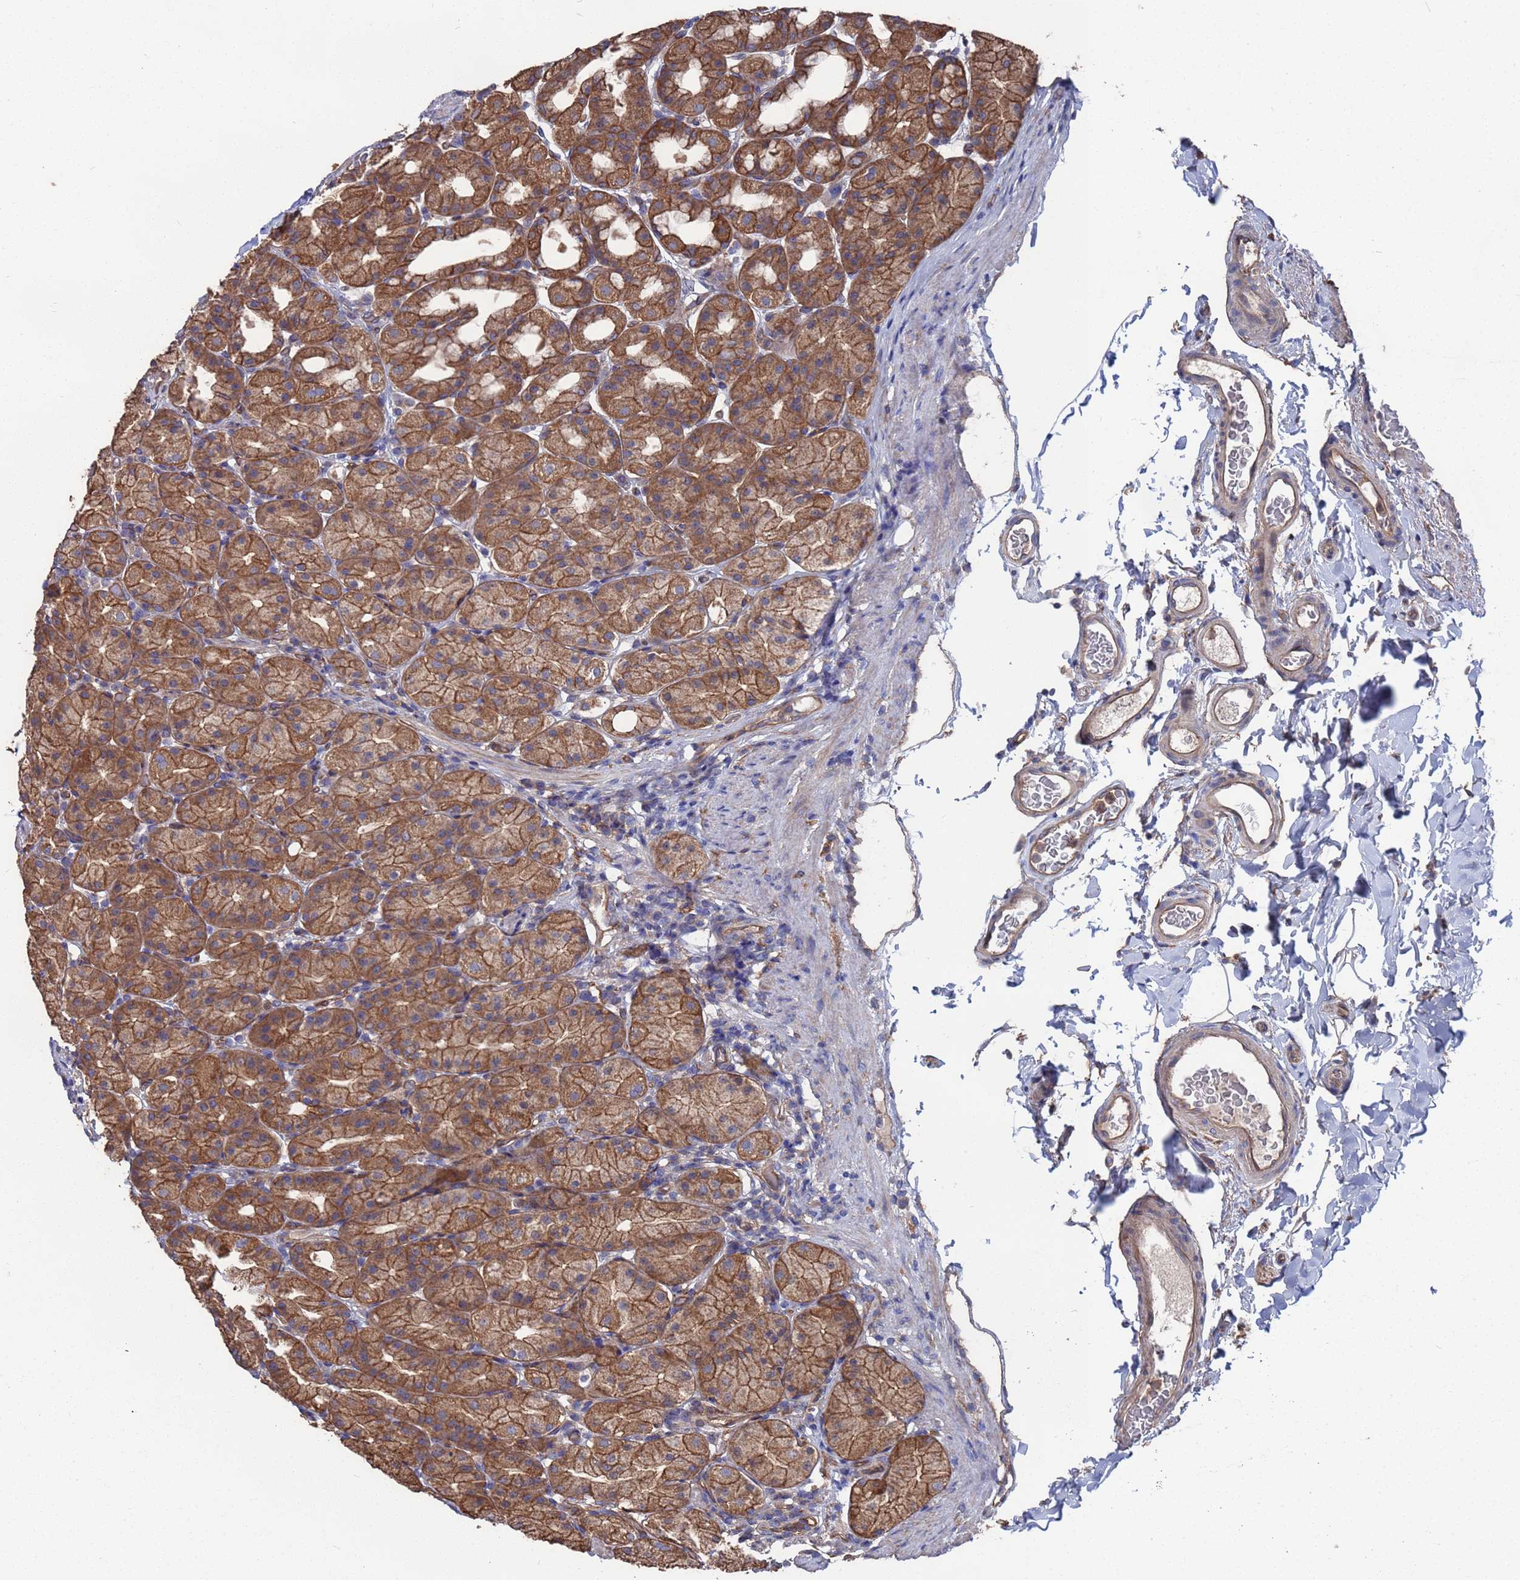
{"staining": {"intensity": "strong", "quantity": ">75%", "location": "cytoplasmic/membranous"}, "tissue": "stomach", "cell_type": "Glandular cells", "image_type": "normal", "snomed": [{"axis": "morphology", "description": "Normal tissue, NOS"}, {"axis": "topography", "description": "Stomach, upper"}], "caption": "Immunohistochemistry micrograph of unremarkable stomach: human stomach stained using immunohistochemistry reveals high levels of strong protein expression localized specifically in the cytoplasmic/membranous of glandular cells, appearing as a cytoplasmic/membranous brown color.", "gene": "NDUFAF6", "patient": {"sex": "male", "age": 68}}